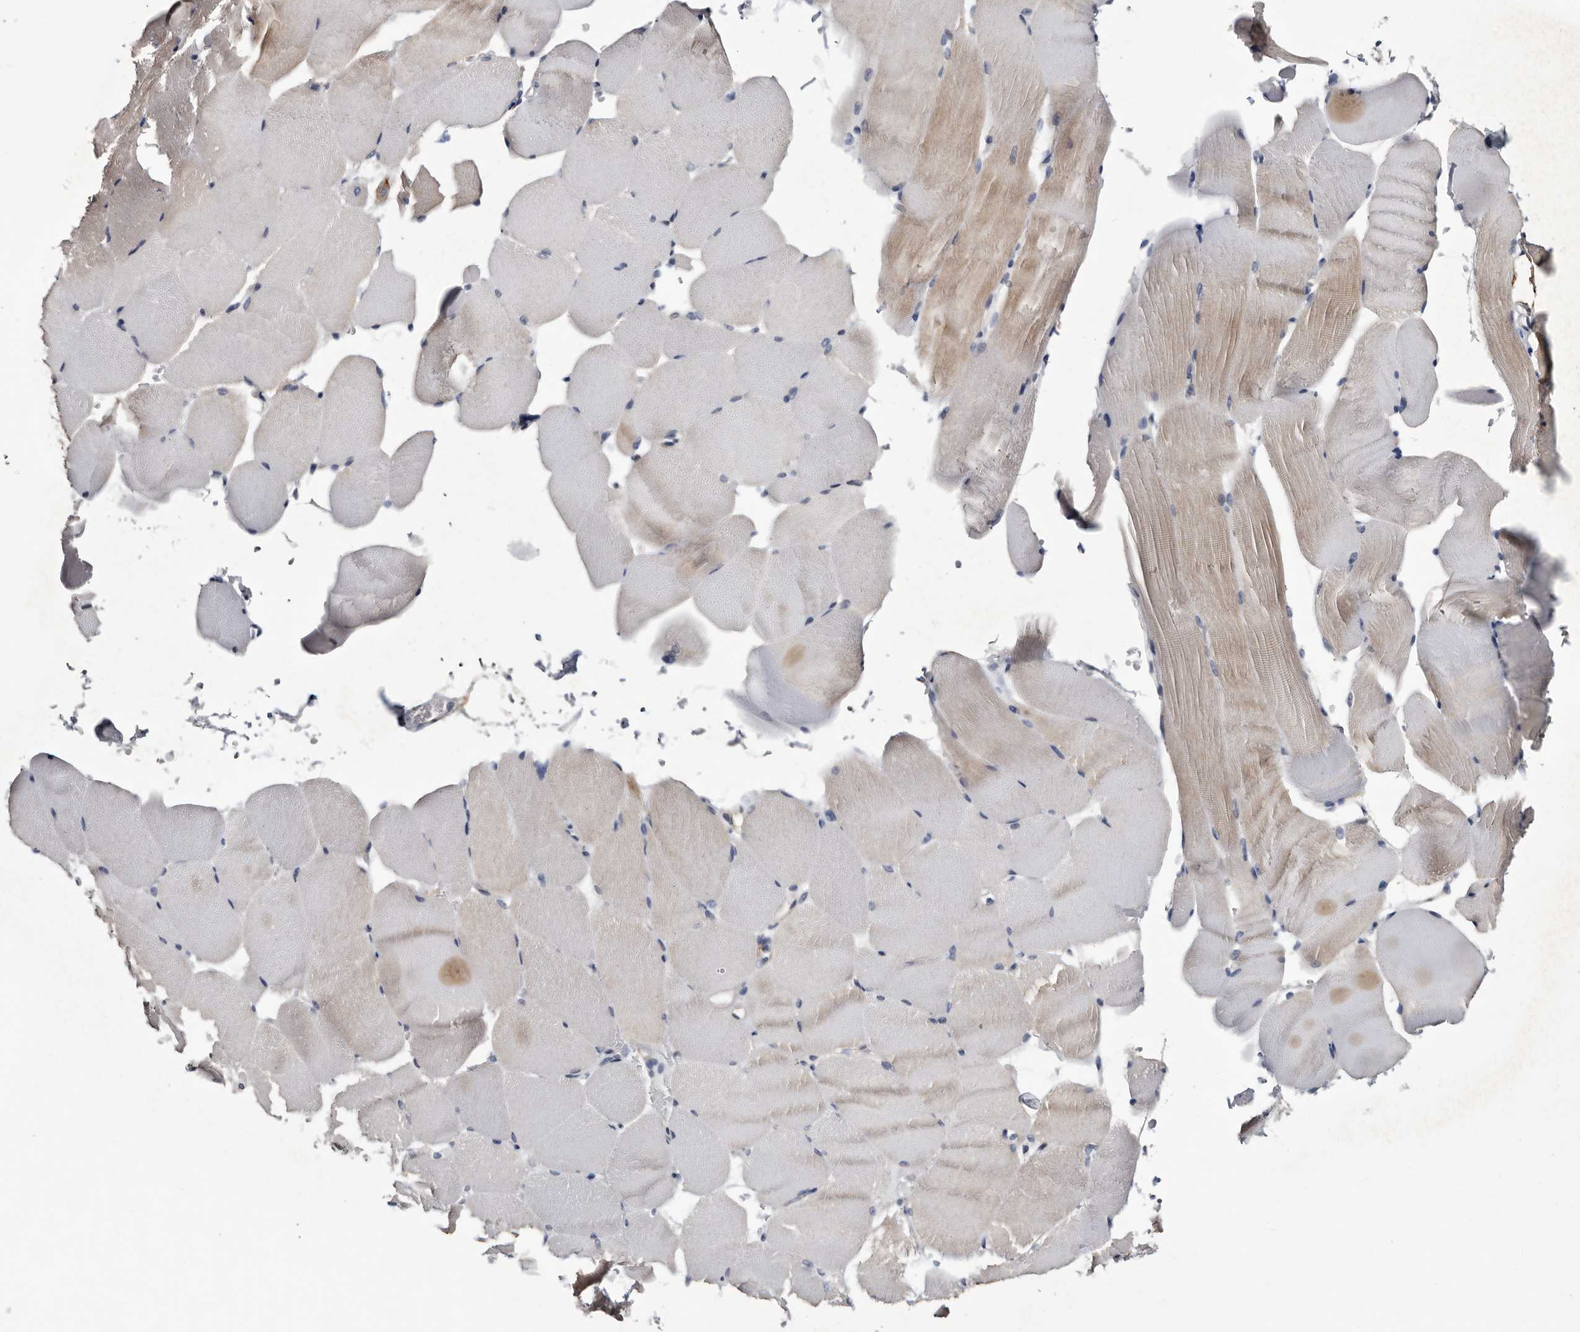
{"staining": {"intensity": "weak", "quantity": "<25%", "location": "cytoplasmic/membranous"}, "tissue": "skeletal muscle", "cell_type": "Myocytes", "image_type": "normal", "snomed": [{"axis": "morphology", "description": "Normal tissue, NOS"}, {"axis": "topography", "description": "Skeletal muscle"}, {"axis": "topography", "description": "Parathyroid gland"}], "caption": "Immunohistochemical staining of normal skeletal muscle exhibits no significant staining in myocytes.", "gene": "ARMCX2", "patient": {"sex": "female", "age": 37}}